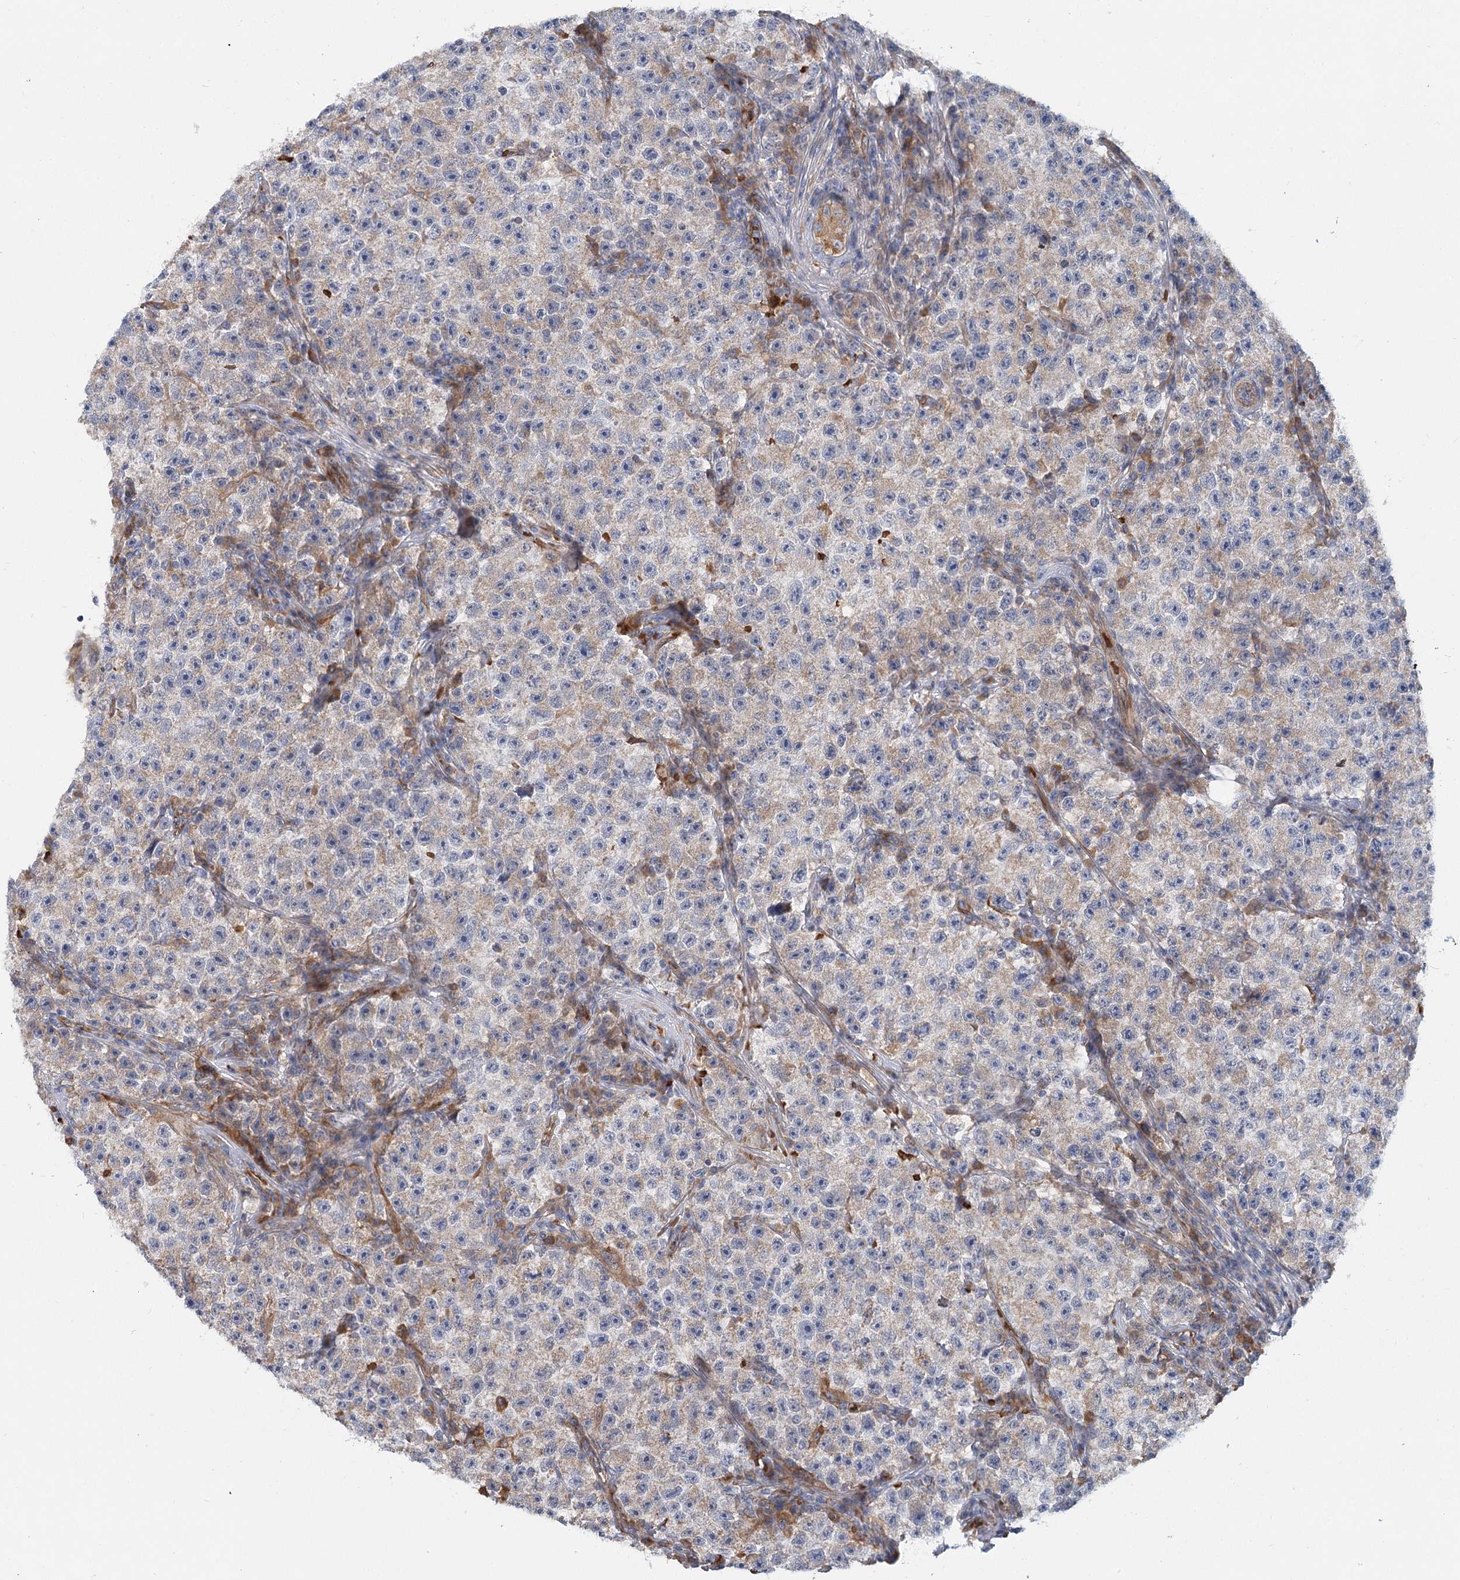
{"staining": {"intensity": "moderate", "quantity": "25%-75%", "location": "cytoplasmic/membranous"}, "tissue": "testis cancer", "cell_type": "Tumor cells", "image_type": "cancer", "snomed": [{"axis": "morphology", "description": "Seminoma, NOS"}, {"axis": "topography", "description": "Testis"}], "caption": "A brown stain labels moderate cytoplasmic/membranous staining of a protein in testis cancer tumor cells.", "gene": "CIB4", "patient": {"sex": "male", "age": 22}}